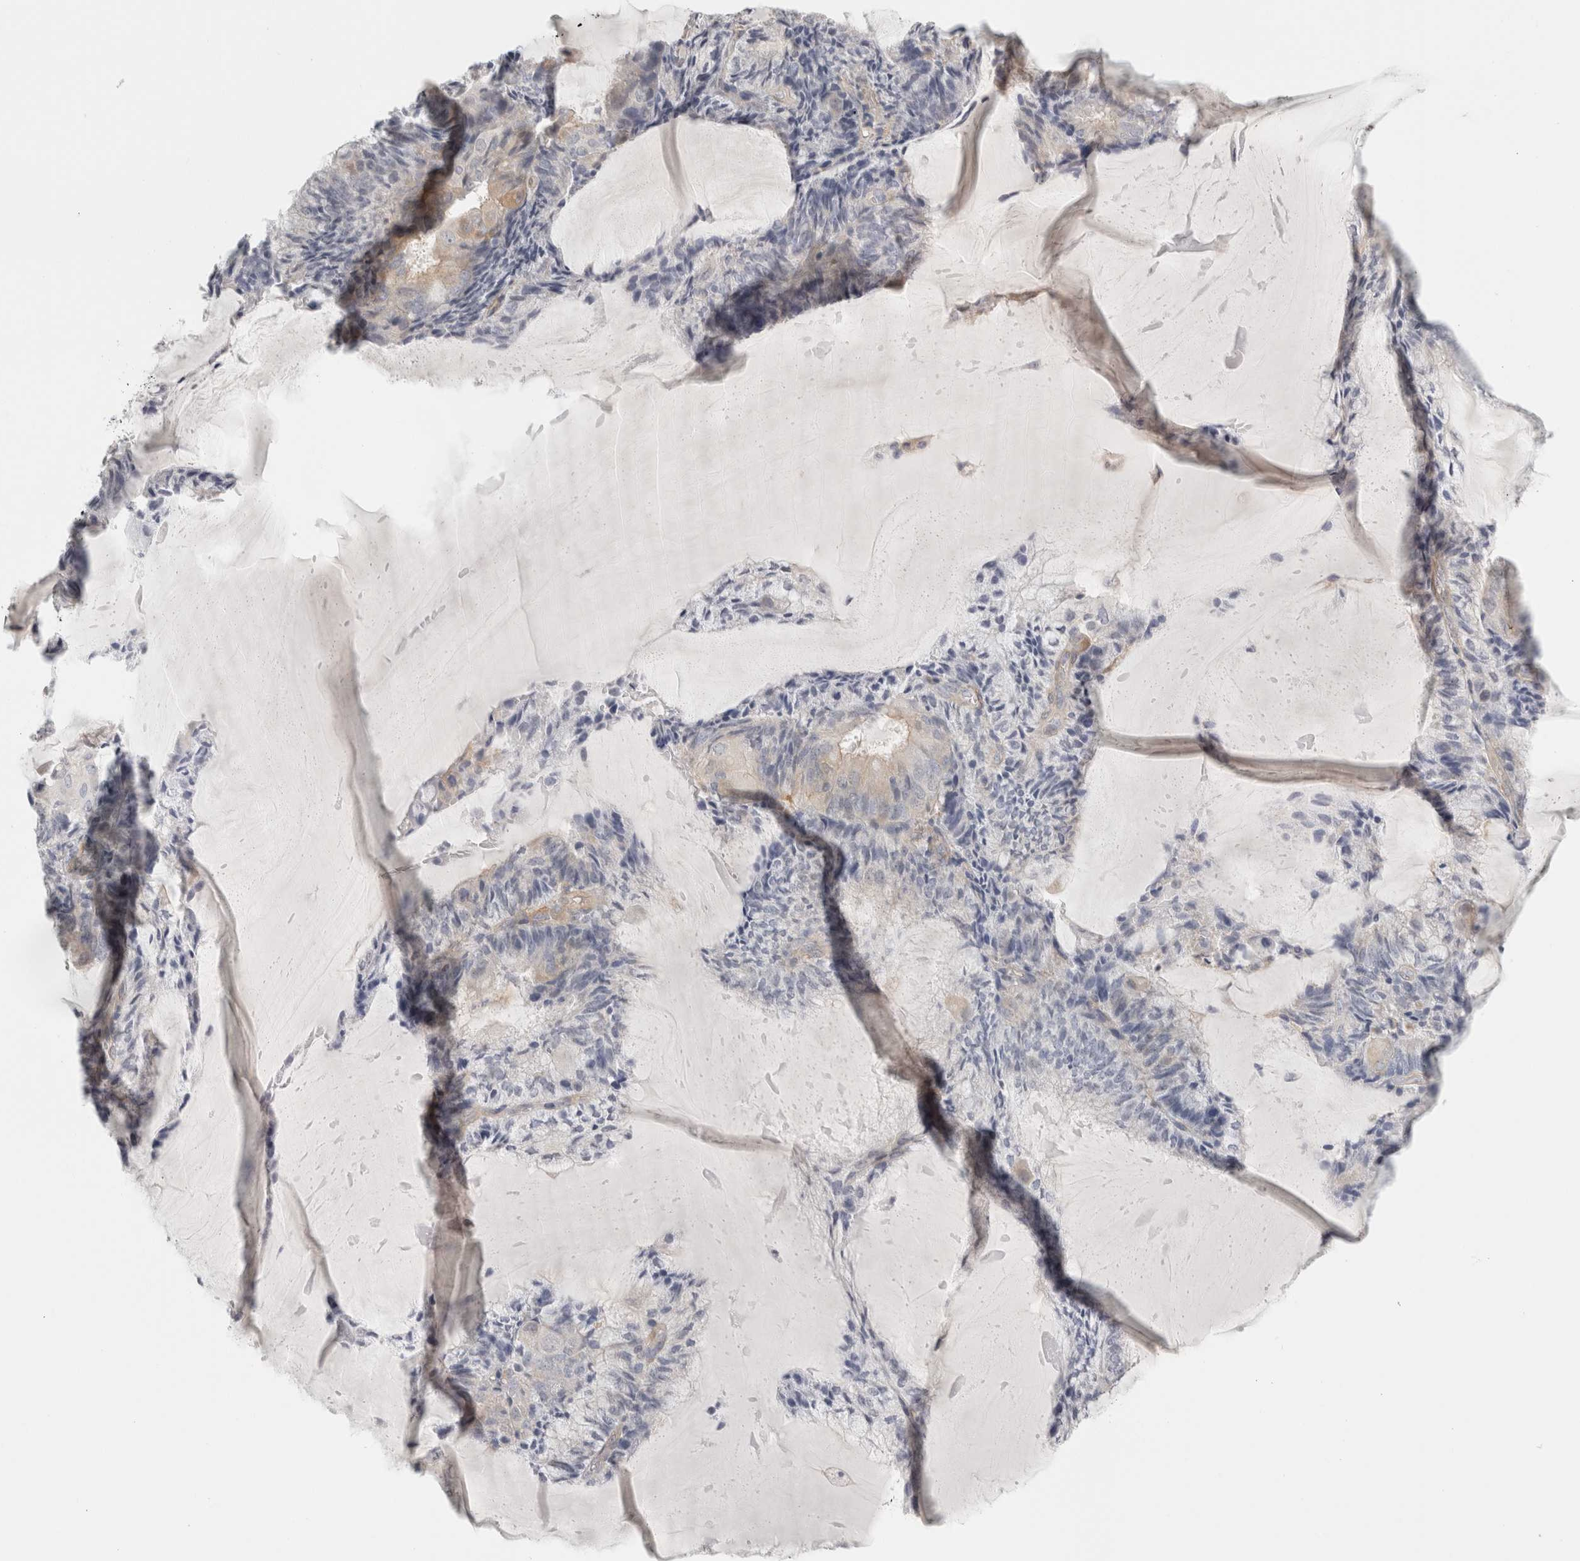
{"staining": {"intensity": "weak", "quantity": "25%-75%", "location": "cytoplasmic/membranous"}, "tissue": "endometrial cancer", "cell_type": "Tumor cells", "image_type": "cancer", "snomed": [{"axis": "morphology", "description": "Adenocarcinoma, NOS"}, {"axis": "topography", "description": "Endometrium"}], "caption": "Immunohistochemical staining of endometrial cancer reveals weak cytoplasmic/membranous protein staining in about 25%-75% of tumor cells.", "gene": "FBLIM1", "patient": {"sex": "female", "age": 81}}